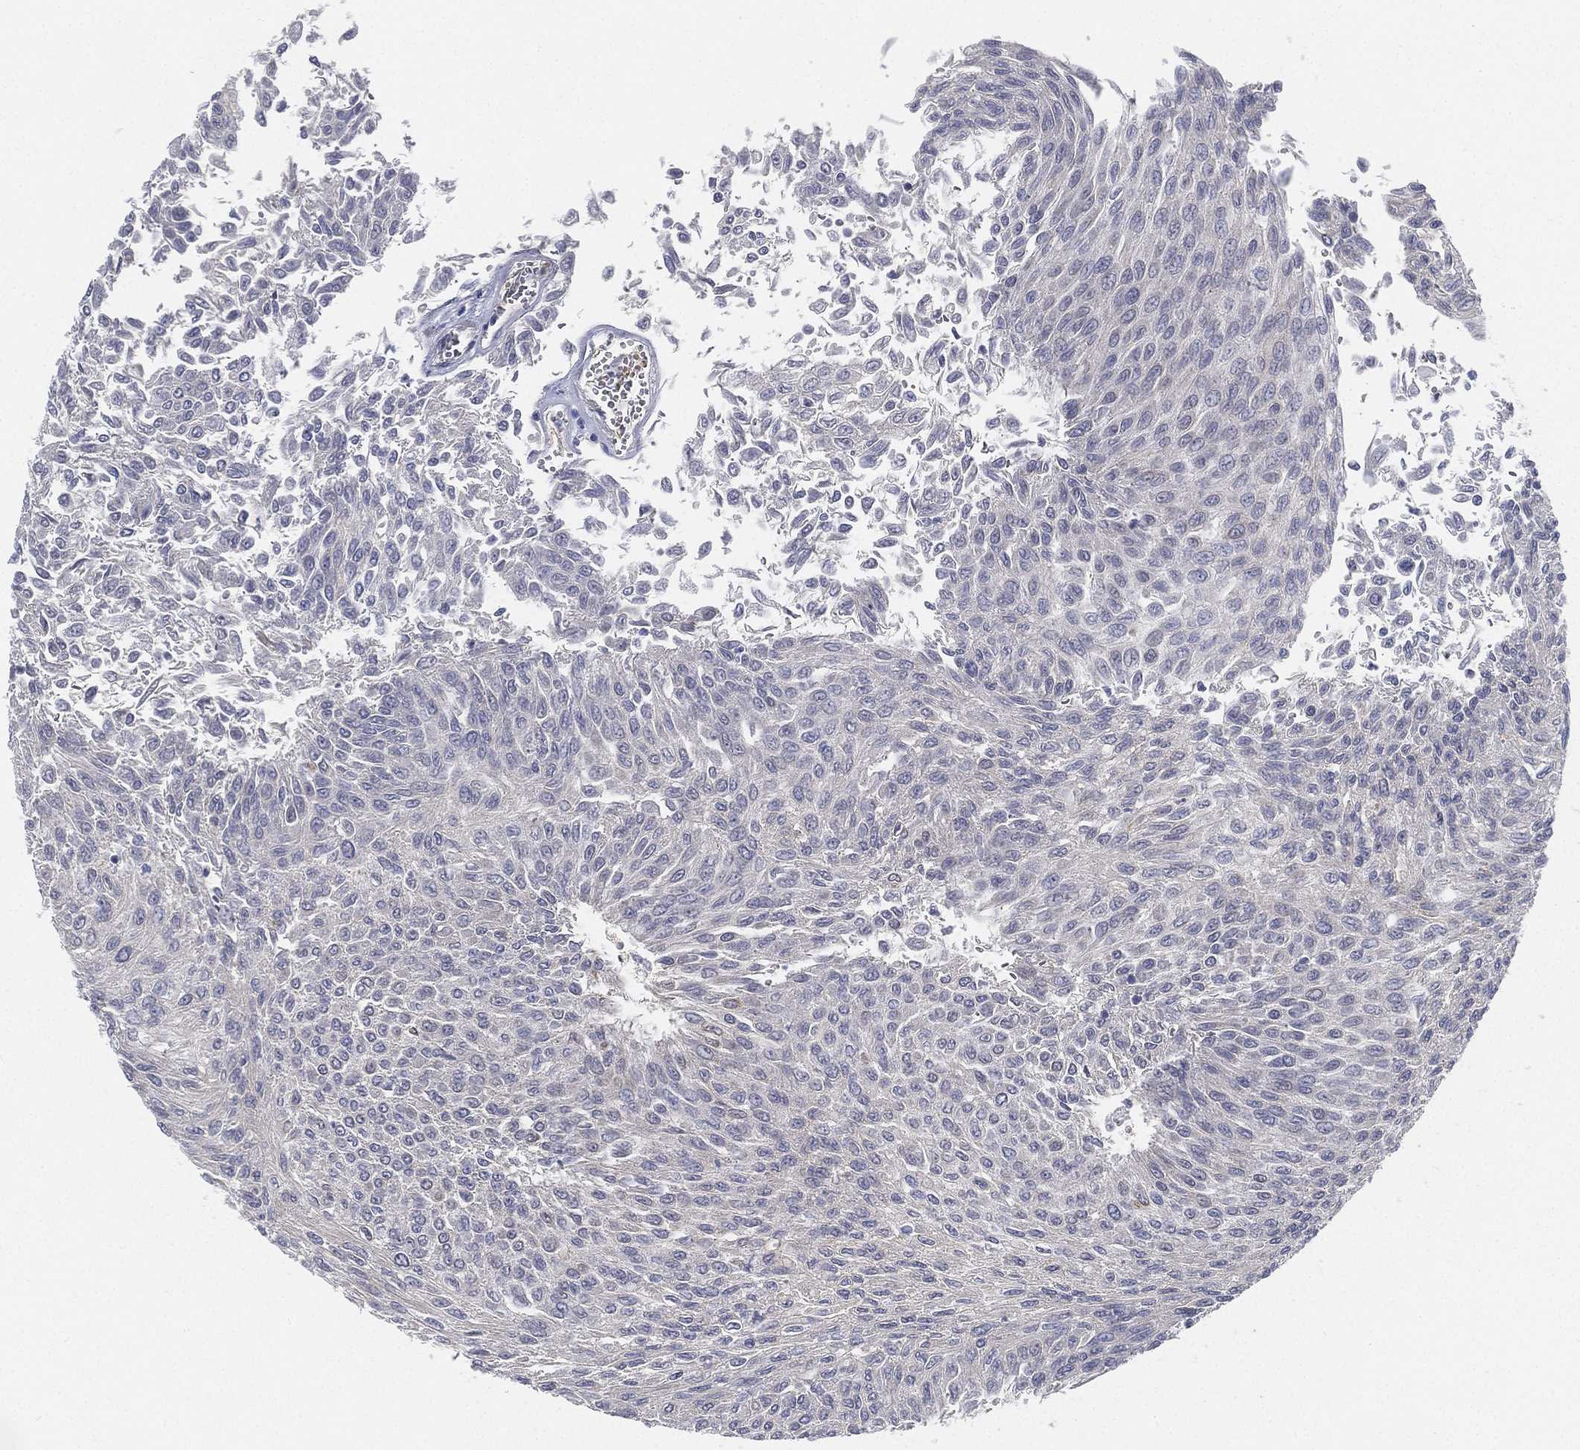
{"staining": {"intensity": "negative", "quantity": "none", "location": "none"}, "tissue": "urothelial cancer", "cell_type": "Tumor cells", "image_type": "cancer", "snomed": [{"axis": "morphology", "description": "Urothelial carcinoma, Low grade"}, {"axis": "topography", "description": "Urinary bladder"}], "caption": "A micrograph of human urothelial cancer is negative for staining in tumor cells.", "gene": "C5orf46", "patient": {"sex": "male", "age": 78}}